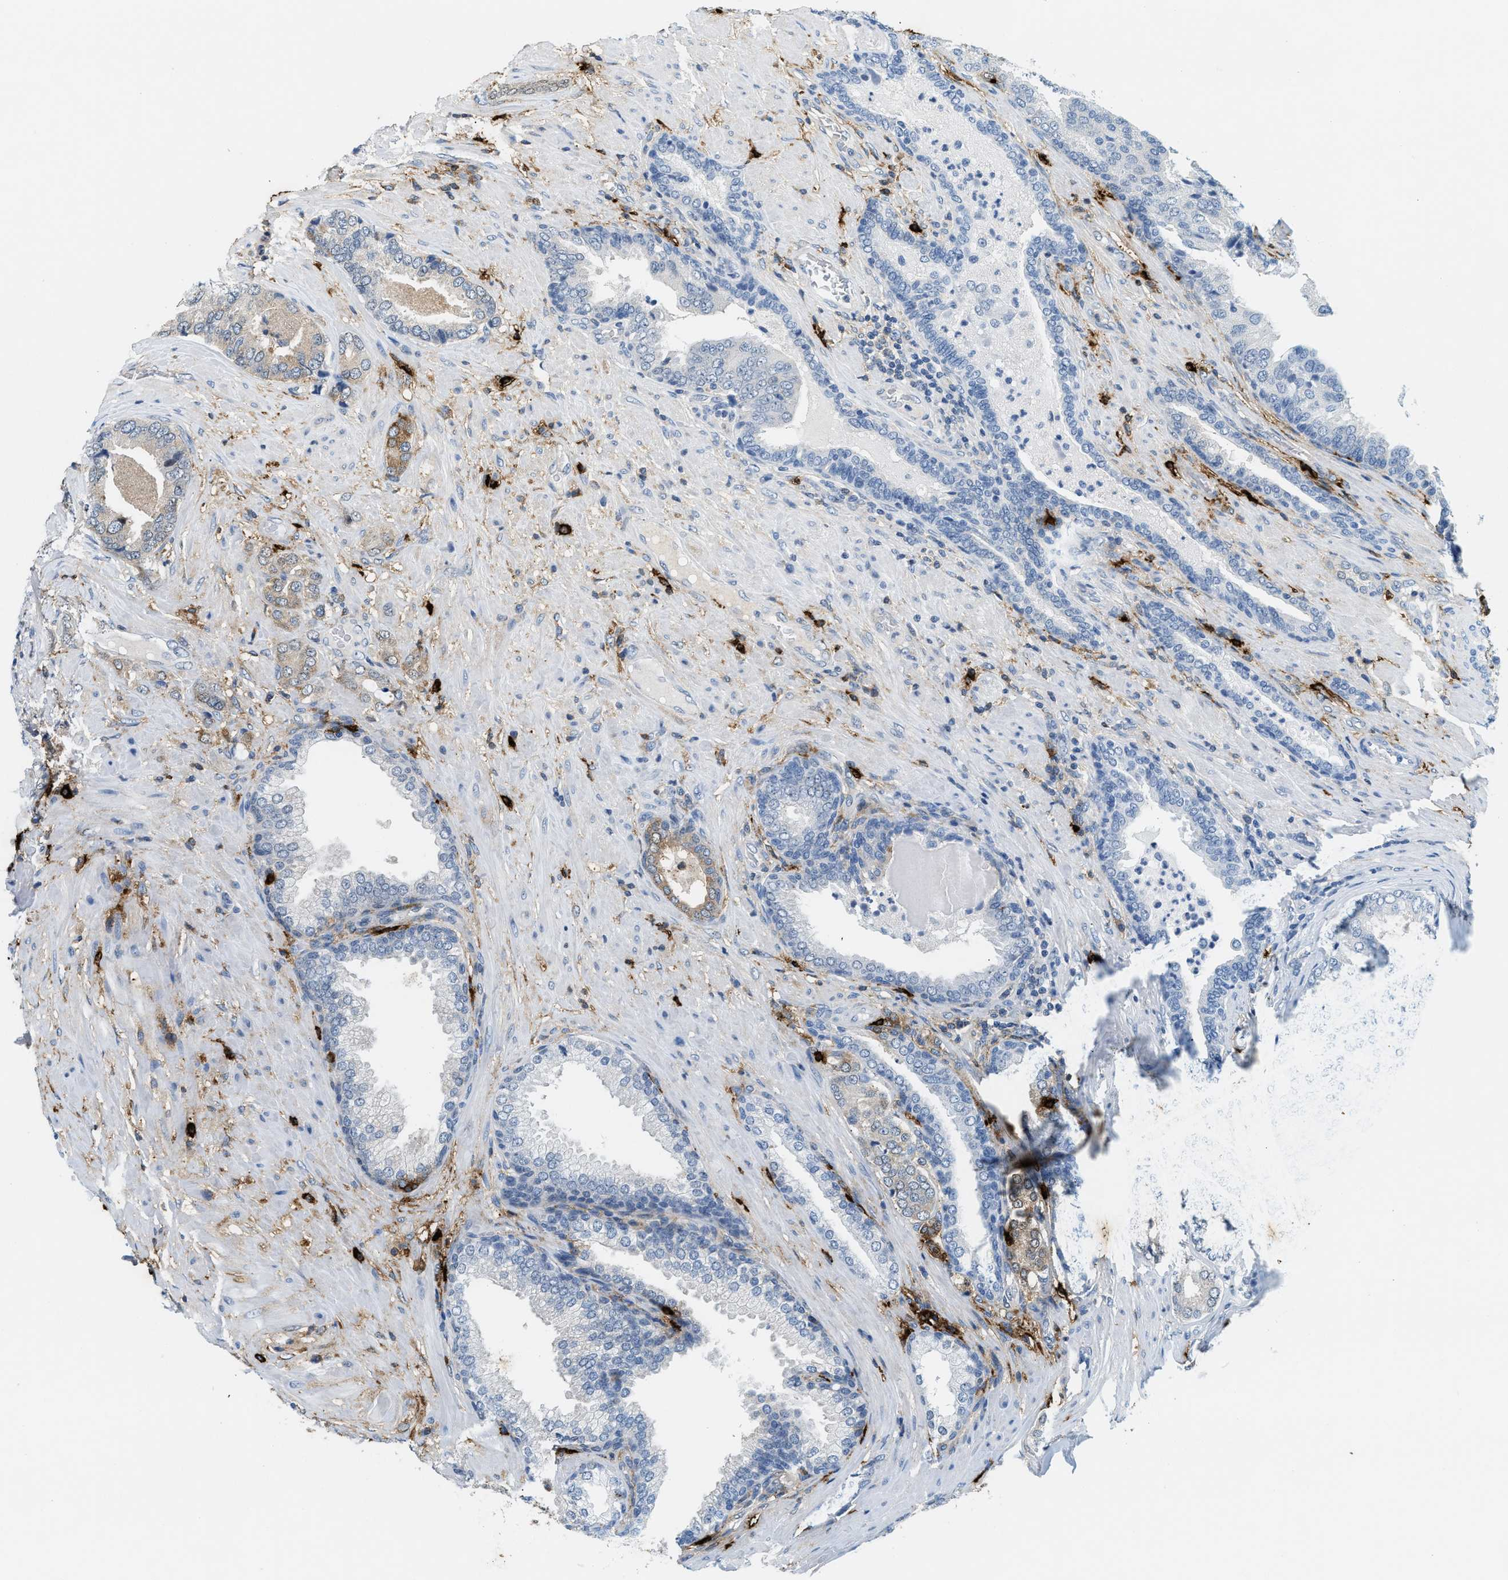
{"staining": {"intensity": "weak", "quantity": "<25%", "location": "cytoplasmic/membranous"}, "tissue": "prostate cancer", "cell_type": "Tumor cells", "image_type": "cancer", "snomed": [{"axis": "morphology", "description": "Adenocarcinoma, High grade"}, {"axis": "topography", "description": "Prostate"}], "caption": "Immunohistochemistry (IHC) image of neoplastic tissue: prostate cancer (adenocarcinoma (high-grade)) stained with DAB (3,3'-diaminobenzidine) demonstrates no significant protein staining in tumor cells. The staining is performed using DAB (3,3'-diaminobenzidine) brown chromogen with nuclei counter-stained in using hematoxylin.", "gene": "TPSAB1", "patient": {"sex": "male", "age": 50}}